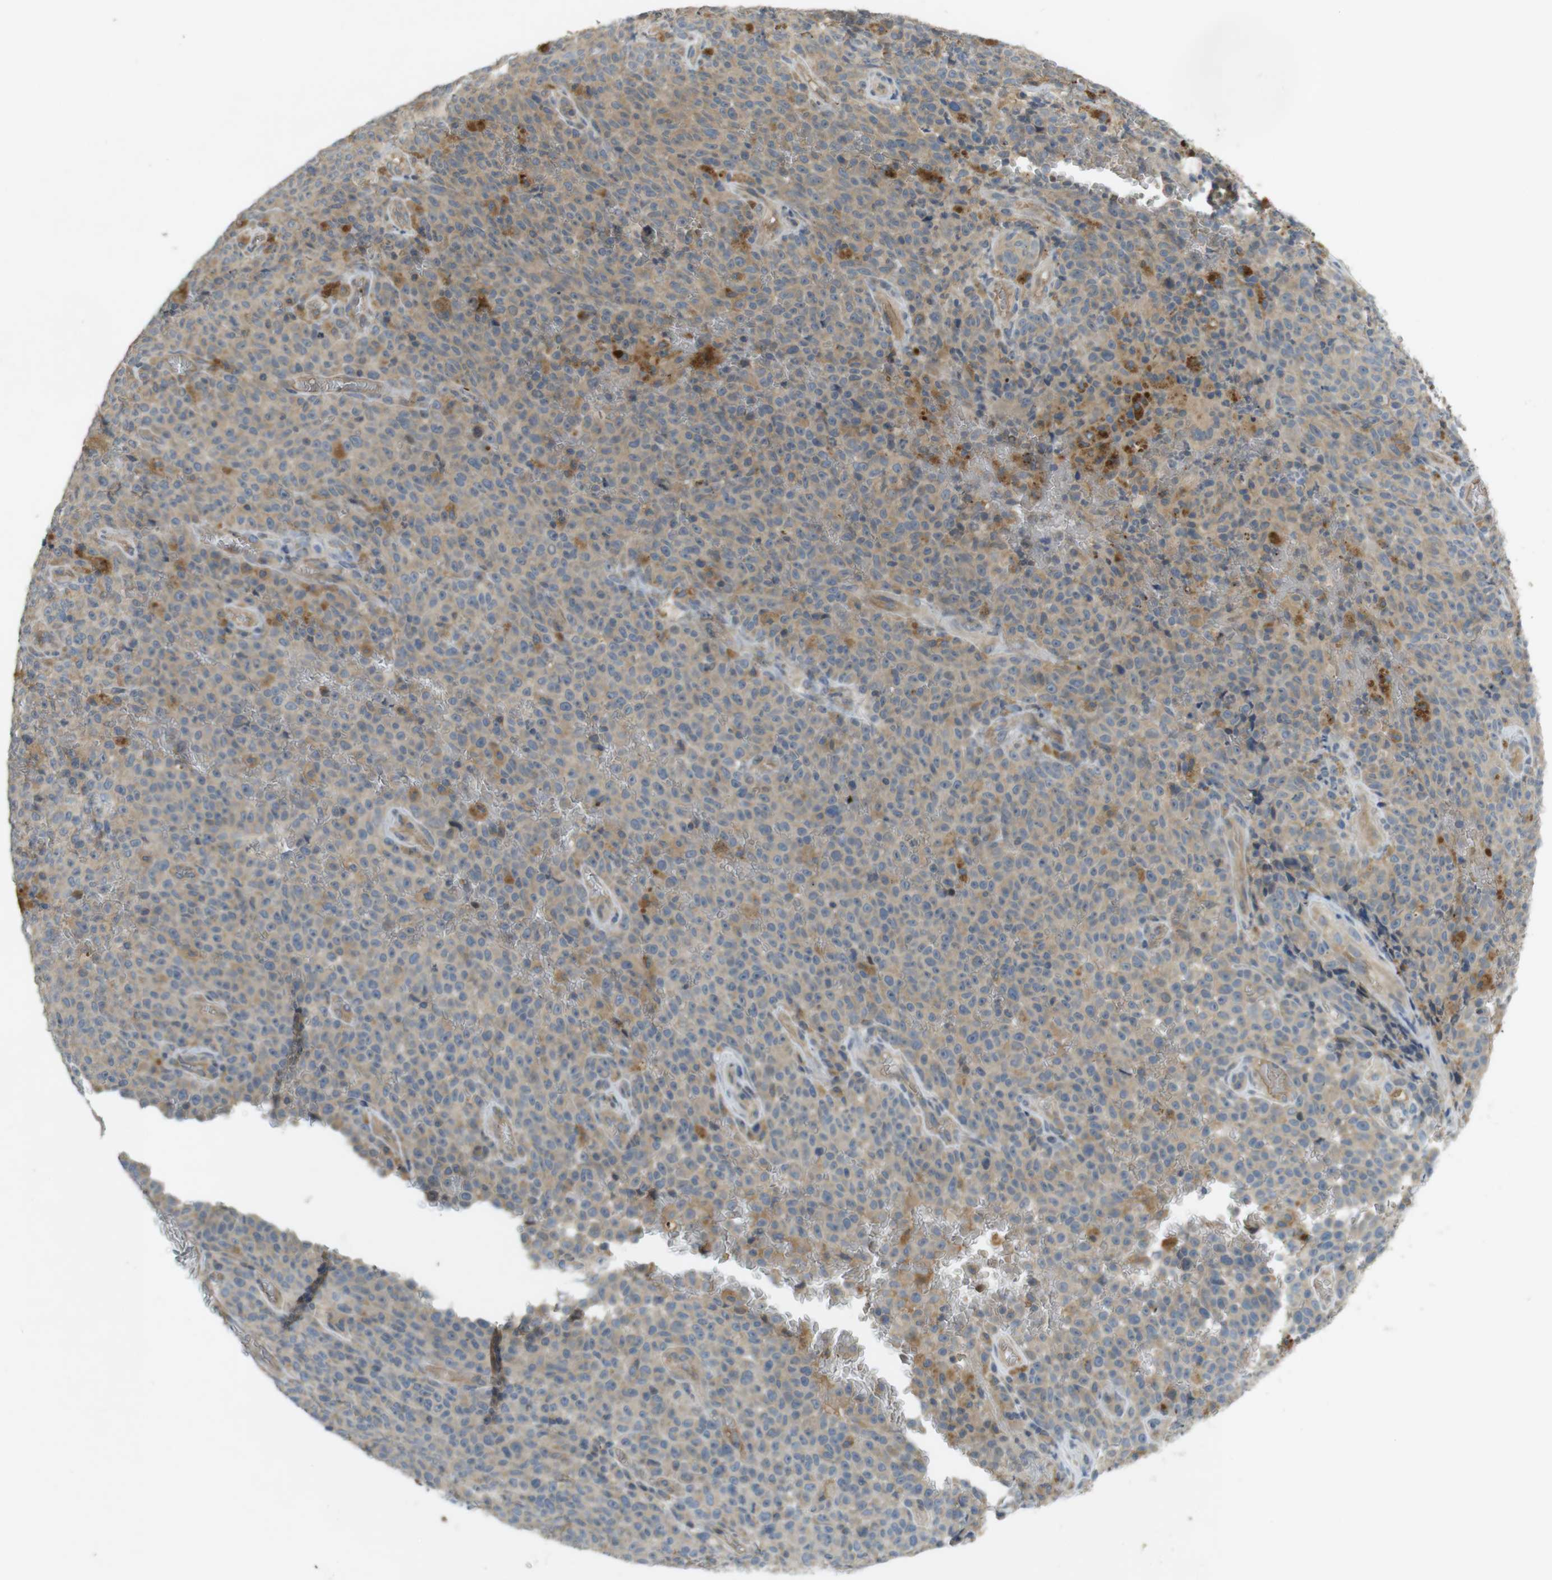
{"staining": {"intensity": "moderate", "quantity": "<25%", "location": "cytoplasmic/membranous"}, "tissue": "melanoma", "cell_type": "Tumor cells", "image_type": "cancer", "snomed": [{"axis": "morphology", "description": "Malignant melanoma, NOS"}, {"axis": "topography", "description": "Skin"}], "caption": "This is an image of immunohistochemistry staining of melanoma, which shows moderate expression in the cytoplasmic/membranous of tumor cells.", "gene": "CLTC", "patient": {"sex": "female", "age": 82}}